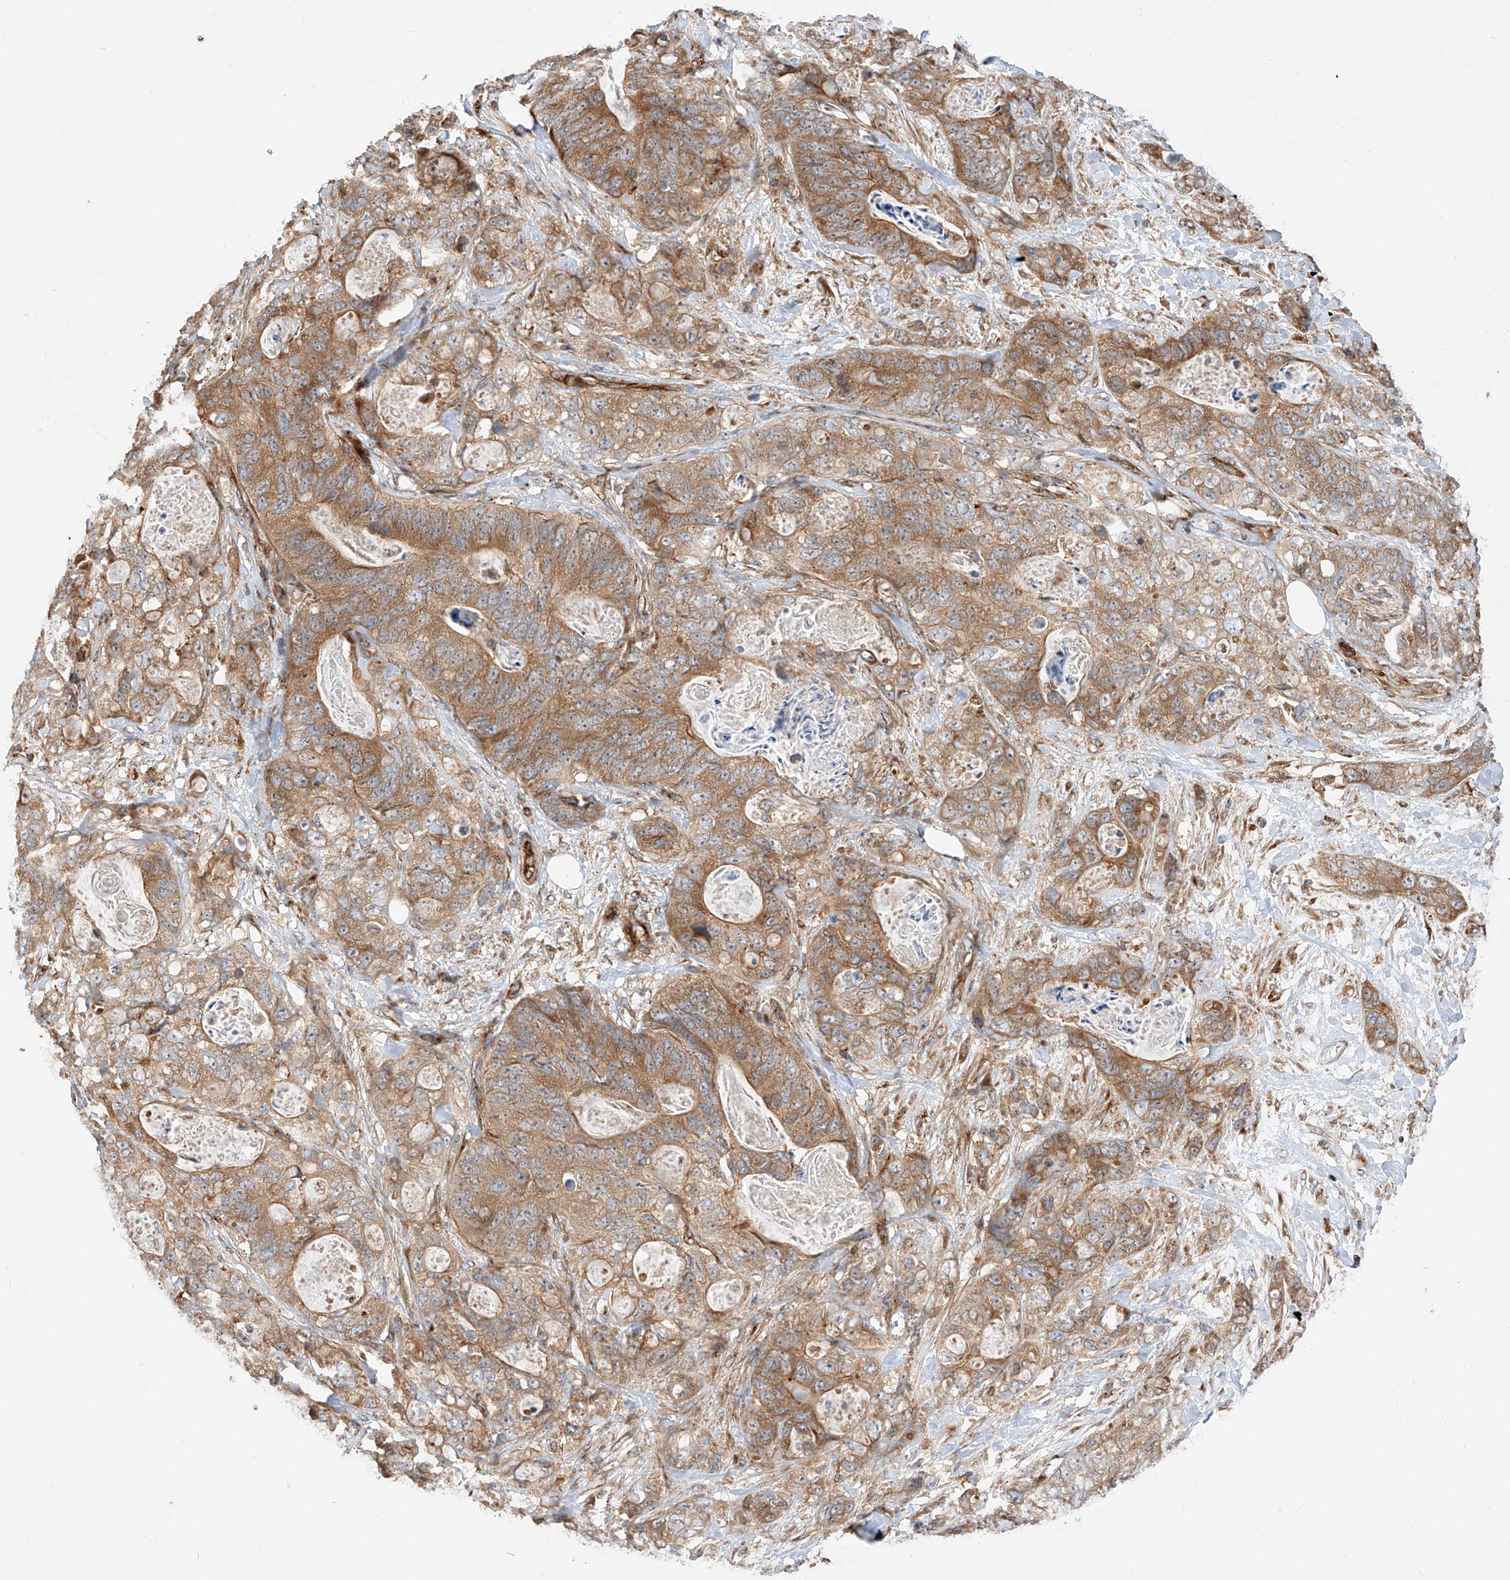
{"staining": {"intensity": "moderate", "quantity": ">75%", "location": "cytoplasmic/membranous"}, "tissue": "stomach cancer", "cell_type": "Tumor cells", "image_type": "cancer", "snomed": [{"axis": "morphology", "description": "Normal tissue, NOS"}, {"axis": "morphology", "description": "Adenocarcinoma, NOS"}, {"axis": "topography", "description": "Stomach"}], "caption": "Brown immunohistochemical staining in adenocarcinoma (stomach) demonstrates moderate cytoplasmic/membranous positivity in about >75% of tumor cells.", "gene": "ISCA2", "patient": {"sex": "female", "age": 89}}